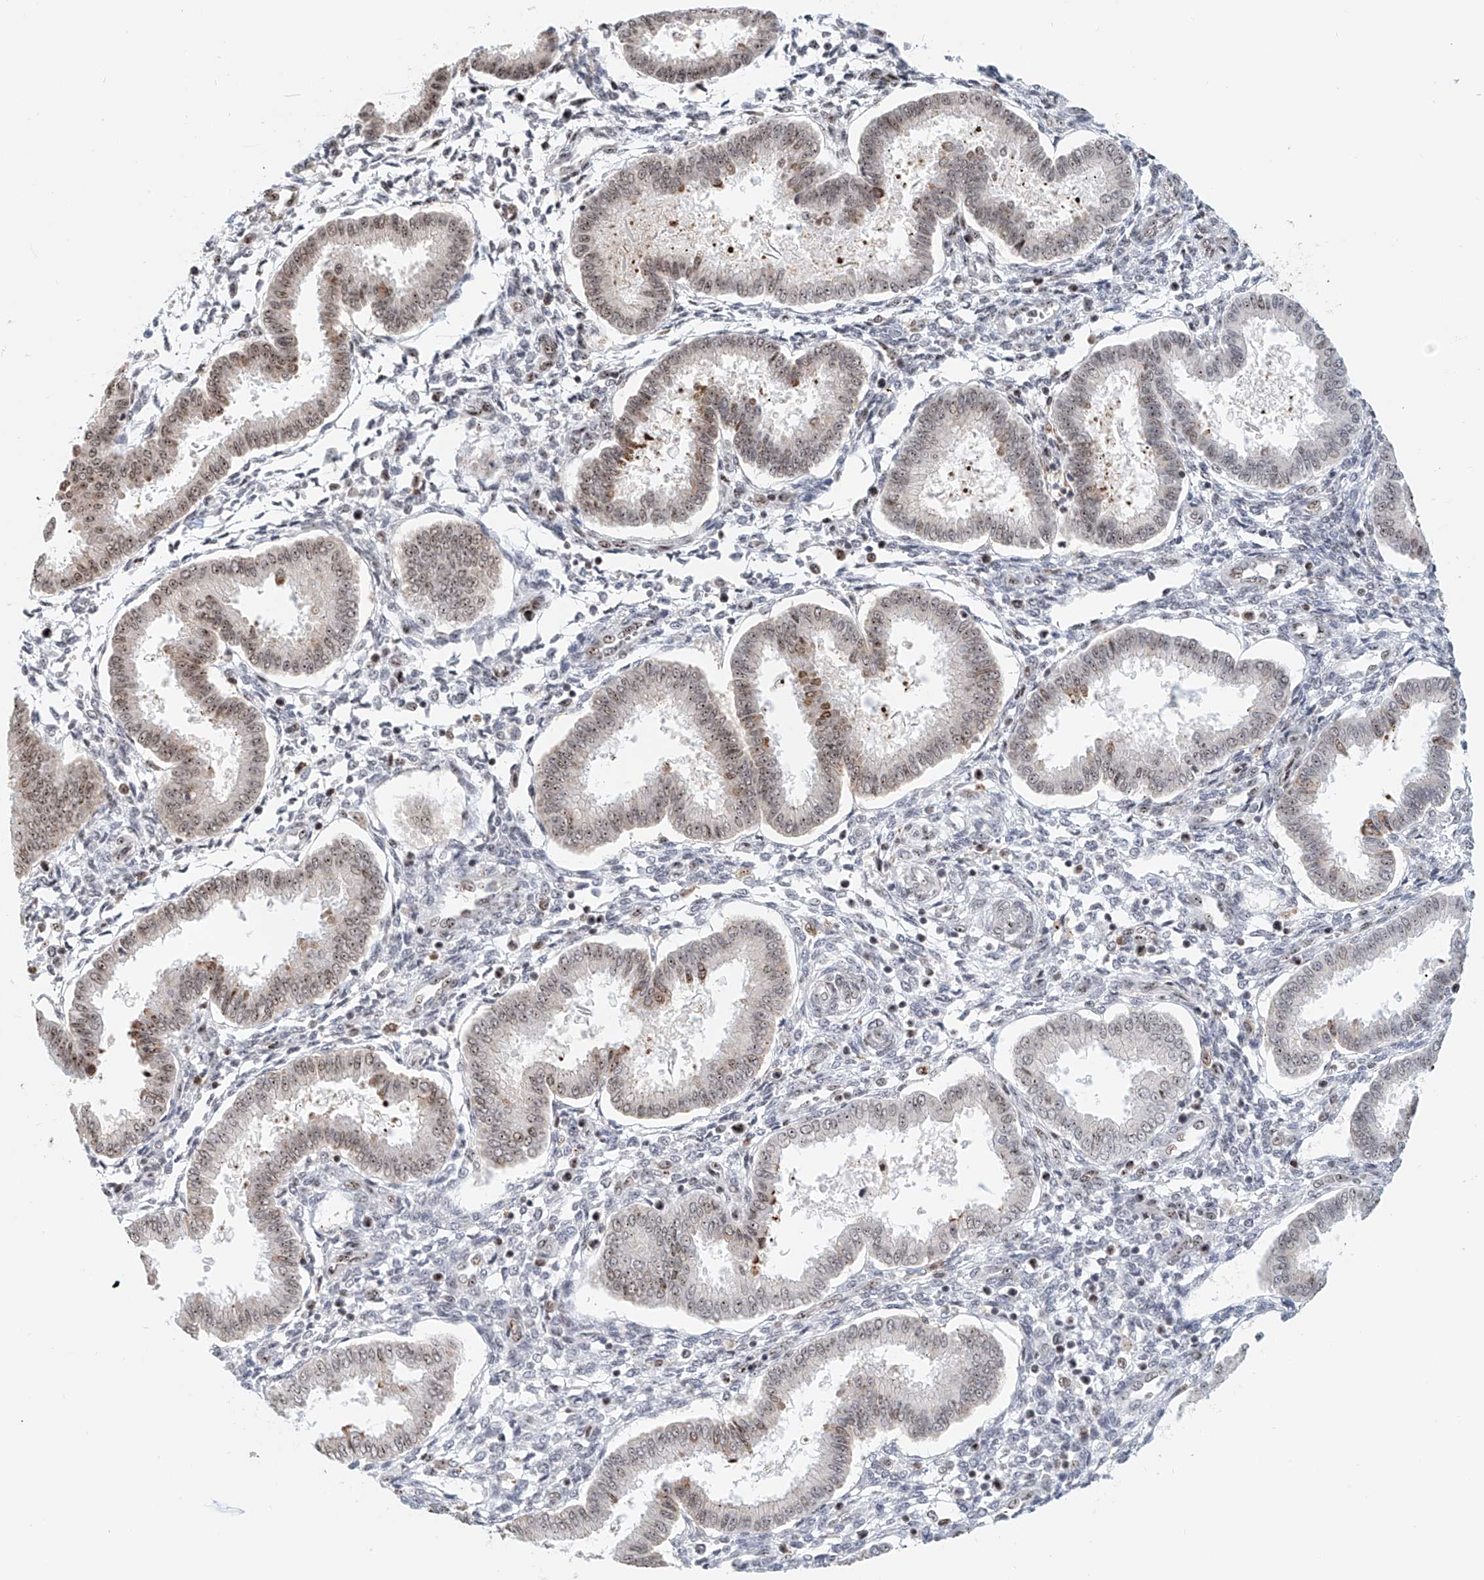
{"staining": {"intensity": "moderate", "quantity": "25%-75%", "location": "nuclear"}, "tissue": "endometrium", "cell_type": "Cells in endometrial stroma", "image_type": "normal", "snomed": [{"axis": "morphology", "description": "Normal tissue, NOS"}, {"axis": "topography", "description": "Endometrium"}], "caption": "Protein staining shows moderate nuclear staining in approximately 25%-75% of cells in endometrial stroma in normal endometrium.", "gene": "PRUNE2", "patient": {"sex": "female", "age": 24}}